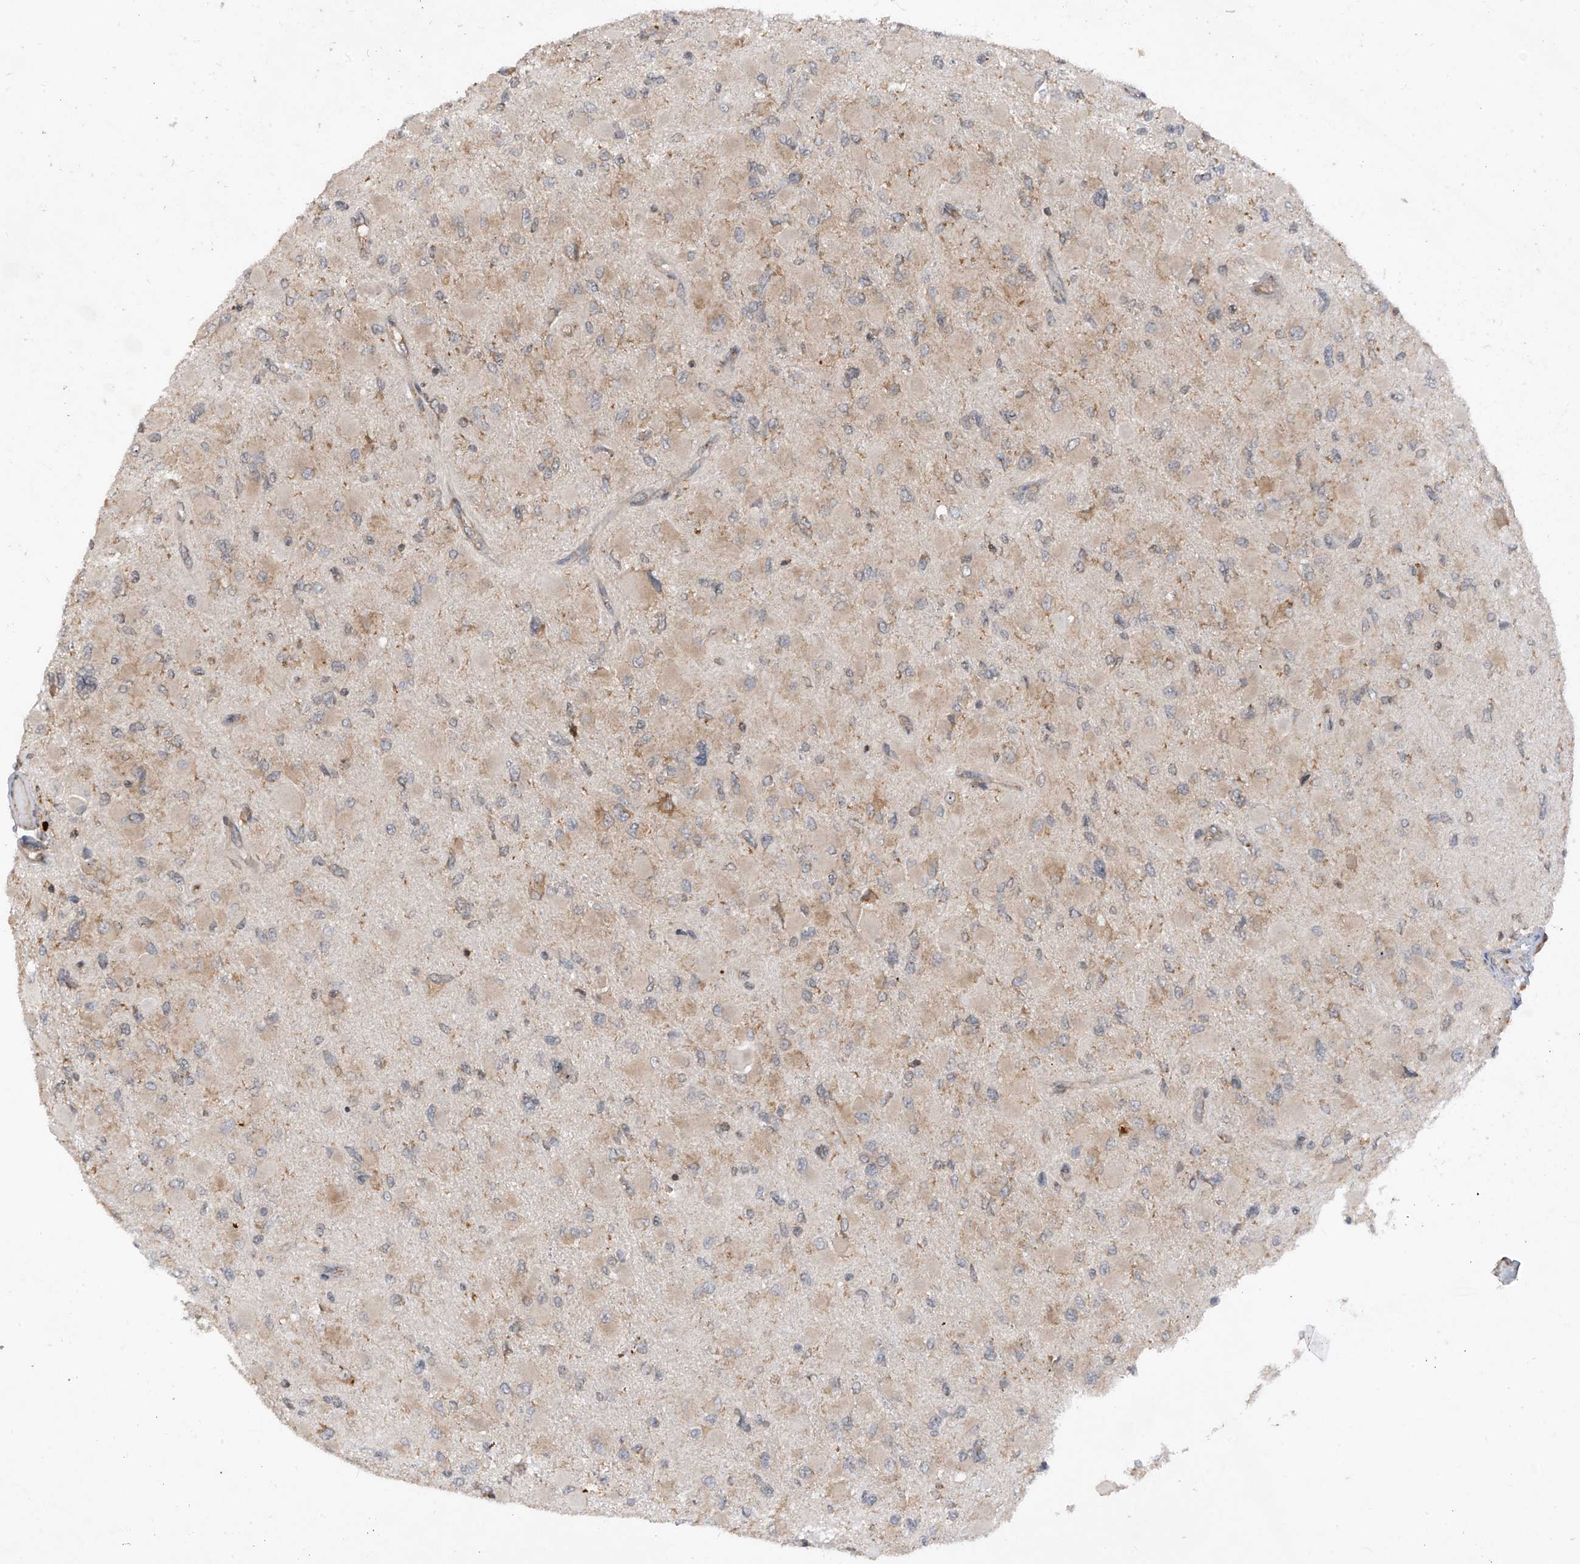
{"staining": {"intensity": "weak", "quantity": "<25%", "location": "cytoplasmic/membranous"}, "tissue": "glioma", "cell_type": "Tumor cells", "image_type": "cancer", "snomed": [{"axis": "morphology", "description": "Glioma, malignant, High grade"}, {"axis": "topography", "description": "Cerebral cortex"}], "caption": "An image of malignant glioma (high-grade) stained for a protein reveals no brown staining in tumor cells.", "gene": "RPL34", "patient": {"sex": "female", "age": 36}}